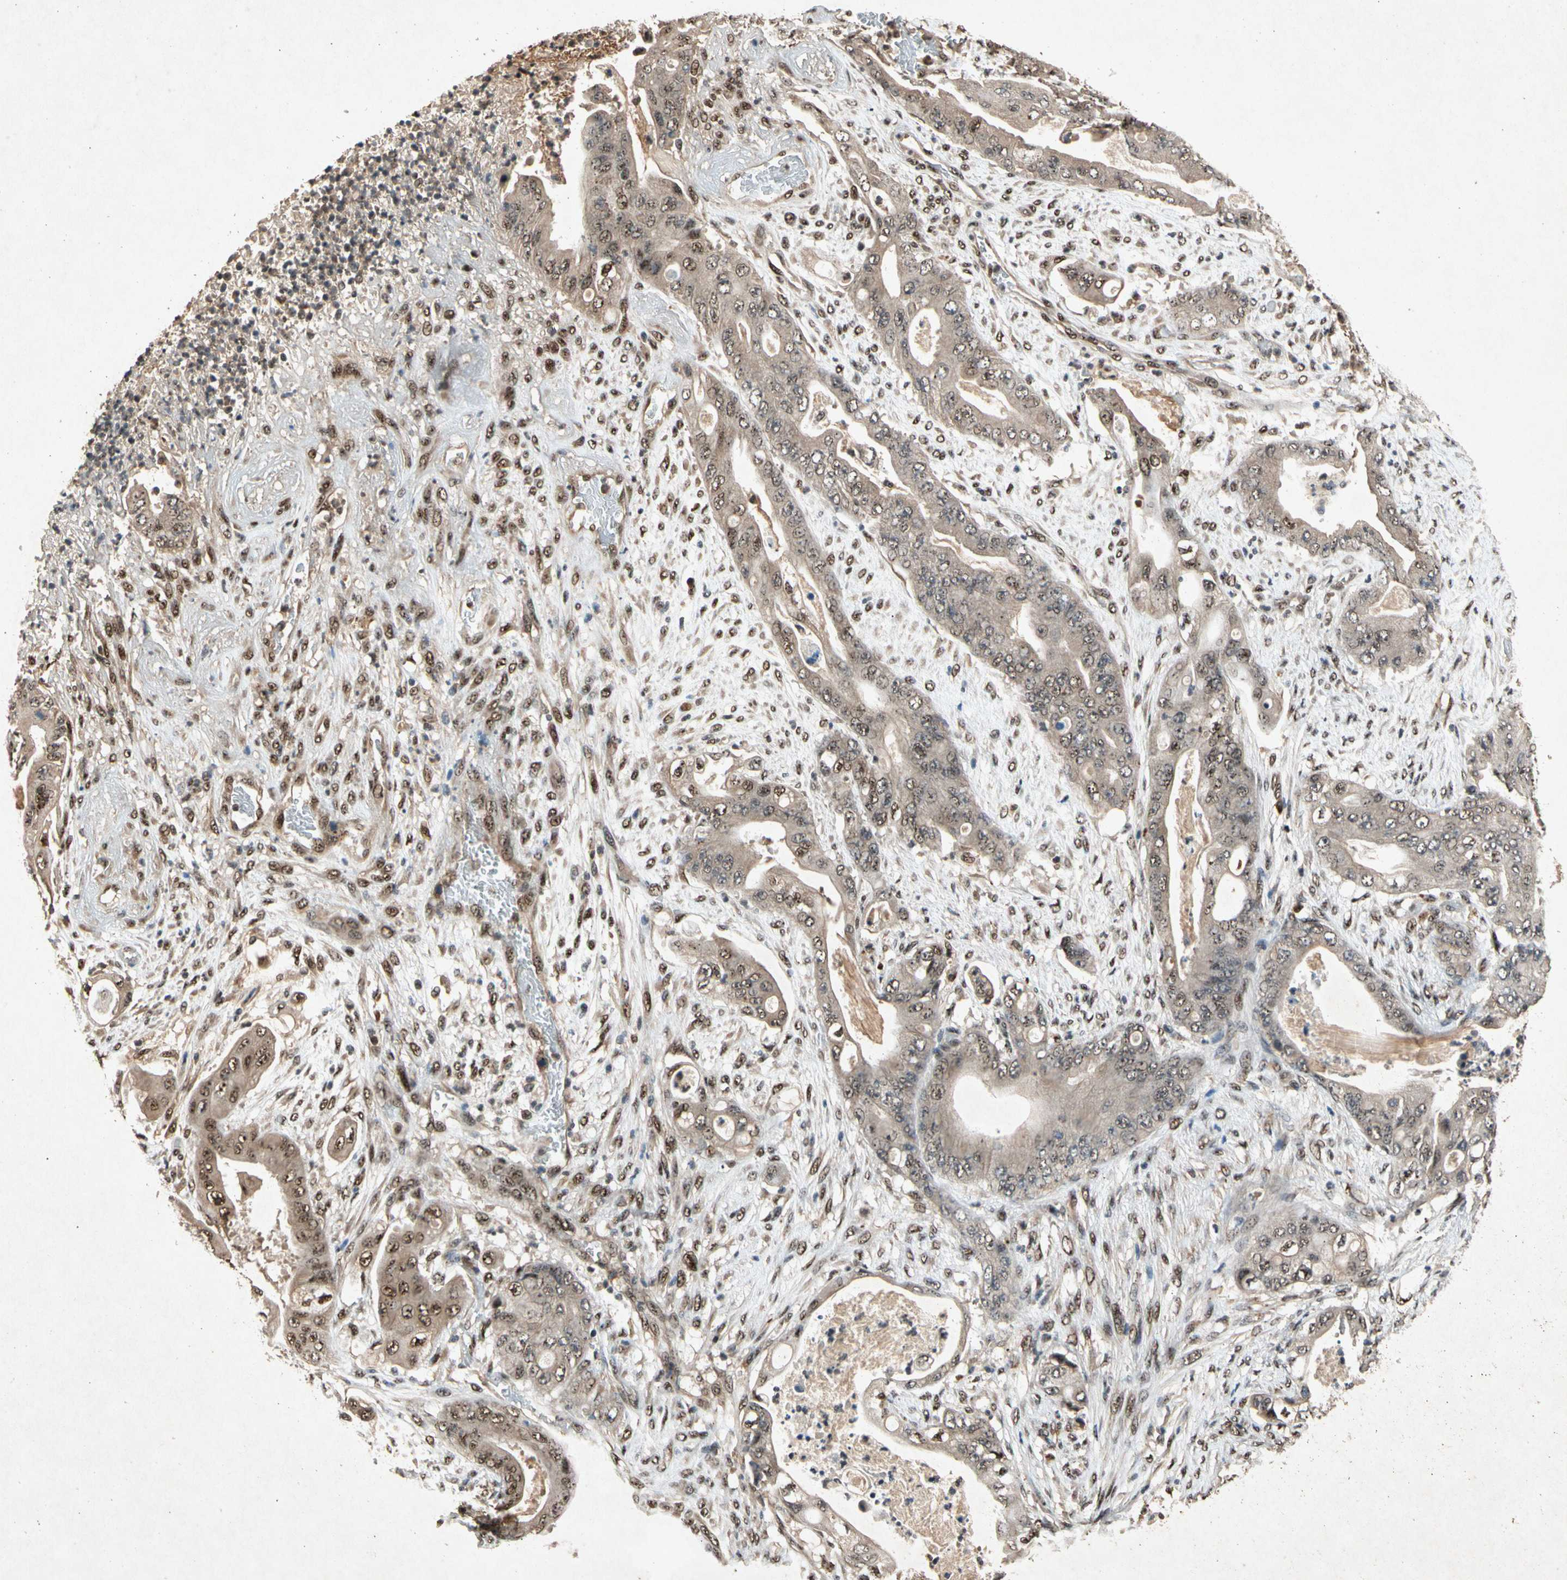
{"staining": {"intensity": "moderate", "quantity": "25%-75%", "location": "cytoplasmic/membranous,nuclear"}, "tissue": "stomach cancer", "cell_type": "Tumor cells", "image_type": "cancer", "snomed": [{"axis": "morphology", "description": "Adenocarcinoma, NOS"}, {"axis": "topography", "description": "Stomach"}], "caption": "Human stomach cancer stained for a protein (brown) shows moderate cytoplasmic/membranous and nuclear positive positivity in approximately 25%-75% of tumor cells.", "gene": "PML", "patient": {"sex": "female", "age": 73}}